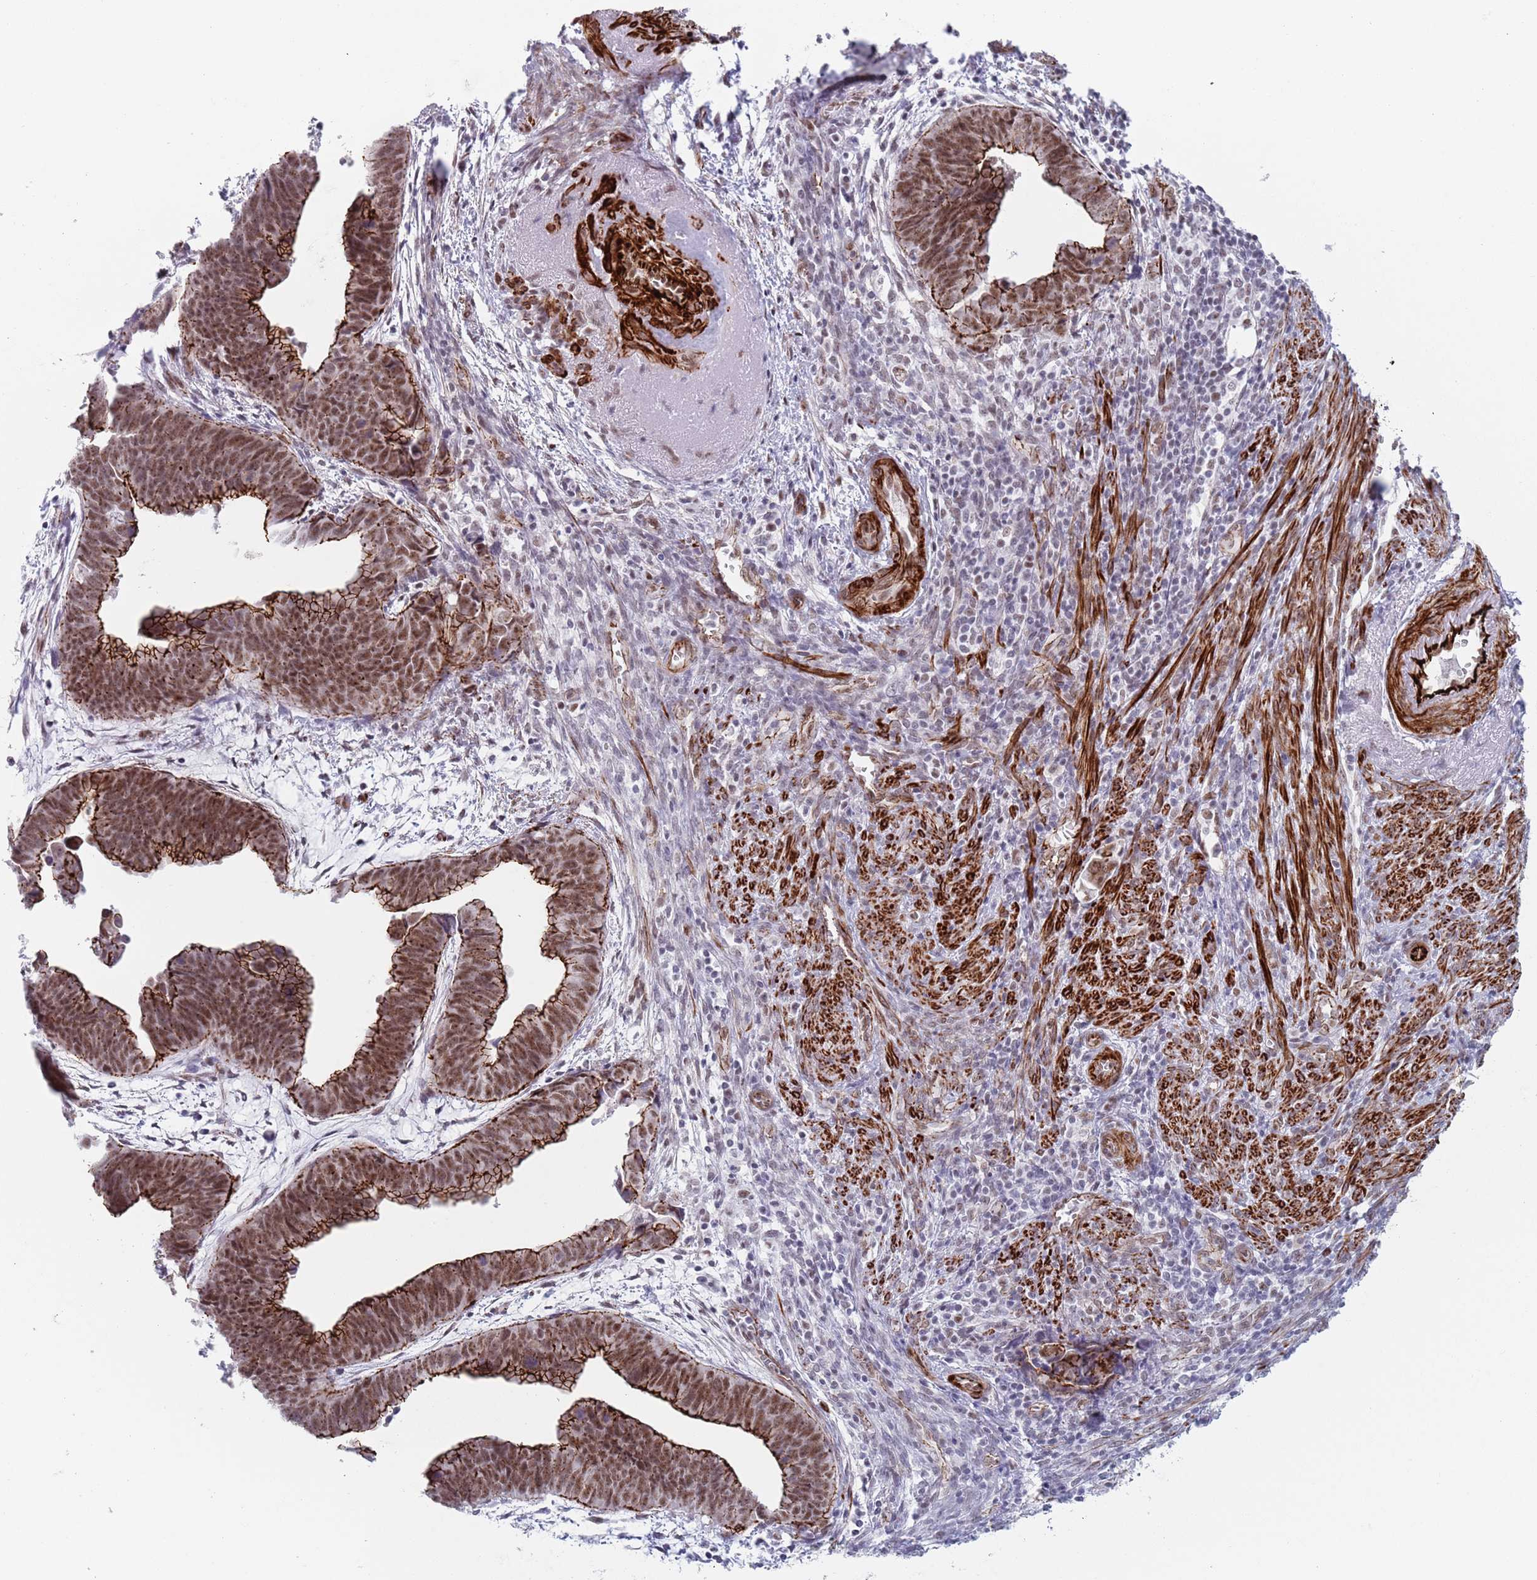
{"staining": {"intensity": "moderate", "quantity": ">75%", "location": "cytoplasmic/membranous,nuclear"}, "tissue": "endometrial cancer", "cell_type": "Tumor cells", "image_type": "cancer", "snomed": [{"axis": "morphology", "description": "Adenocarcinoma, NOS"}, {"axis": "topography", "description": "Endometrium"}], "caption": "A high-resolution photomicrograph shows immunohistochemistry staining of adenocarcinoma (endometrial), which reveals moderate cytoplasmic/membranous and nuclear staining in about >75% of tumor cells. Using DAB (3,3'-diaminobenzidine) (brown) and hematoxylin (blue) stains, captured at high magnification using brightfield microscopy.", "gene": "OR5A2", "patient": {"sex": "female", "age": 75}}